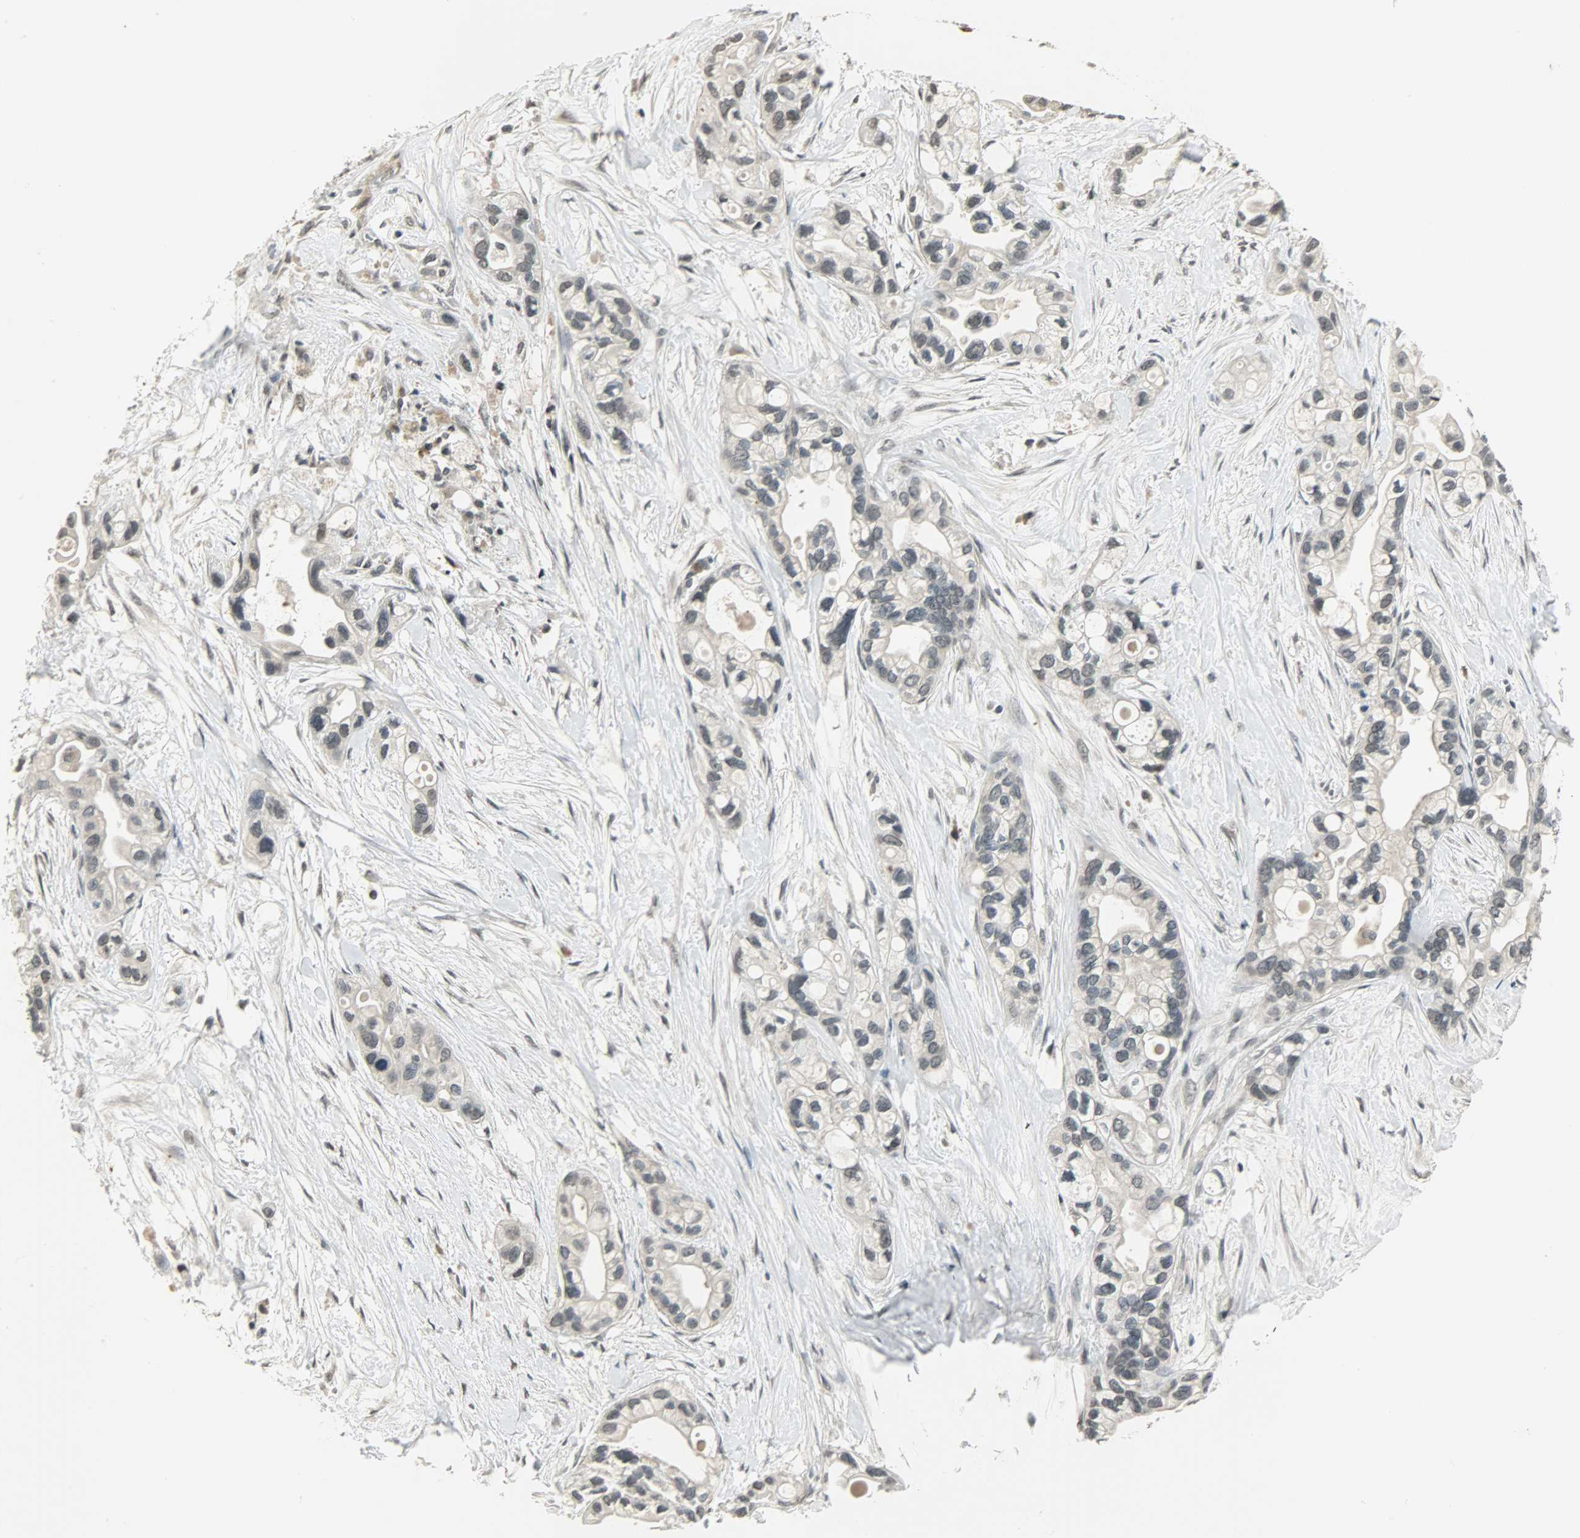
{"staining": {"intensity": "weak", "quantity": "25%-75%", "location": "nuclear"}, "tissue": "pancreatic cancer", "cell_type": "Tumor cells", "image_type": "cancer", "snomed": [{"axis": "morphology", "description": "Adenocarcinoma, NOS"}, {"axis": "topography", "description": "Pancreas"}], "caption": "The immunohistochemical stain highlights weak nuclear staining in tumor cells of adenocarcinoma (pancreatic) tissue.", "gene": "SMARCA5", "patient": {"sex": "female", "age": 77}}